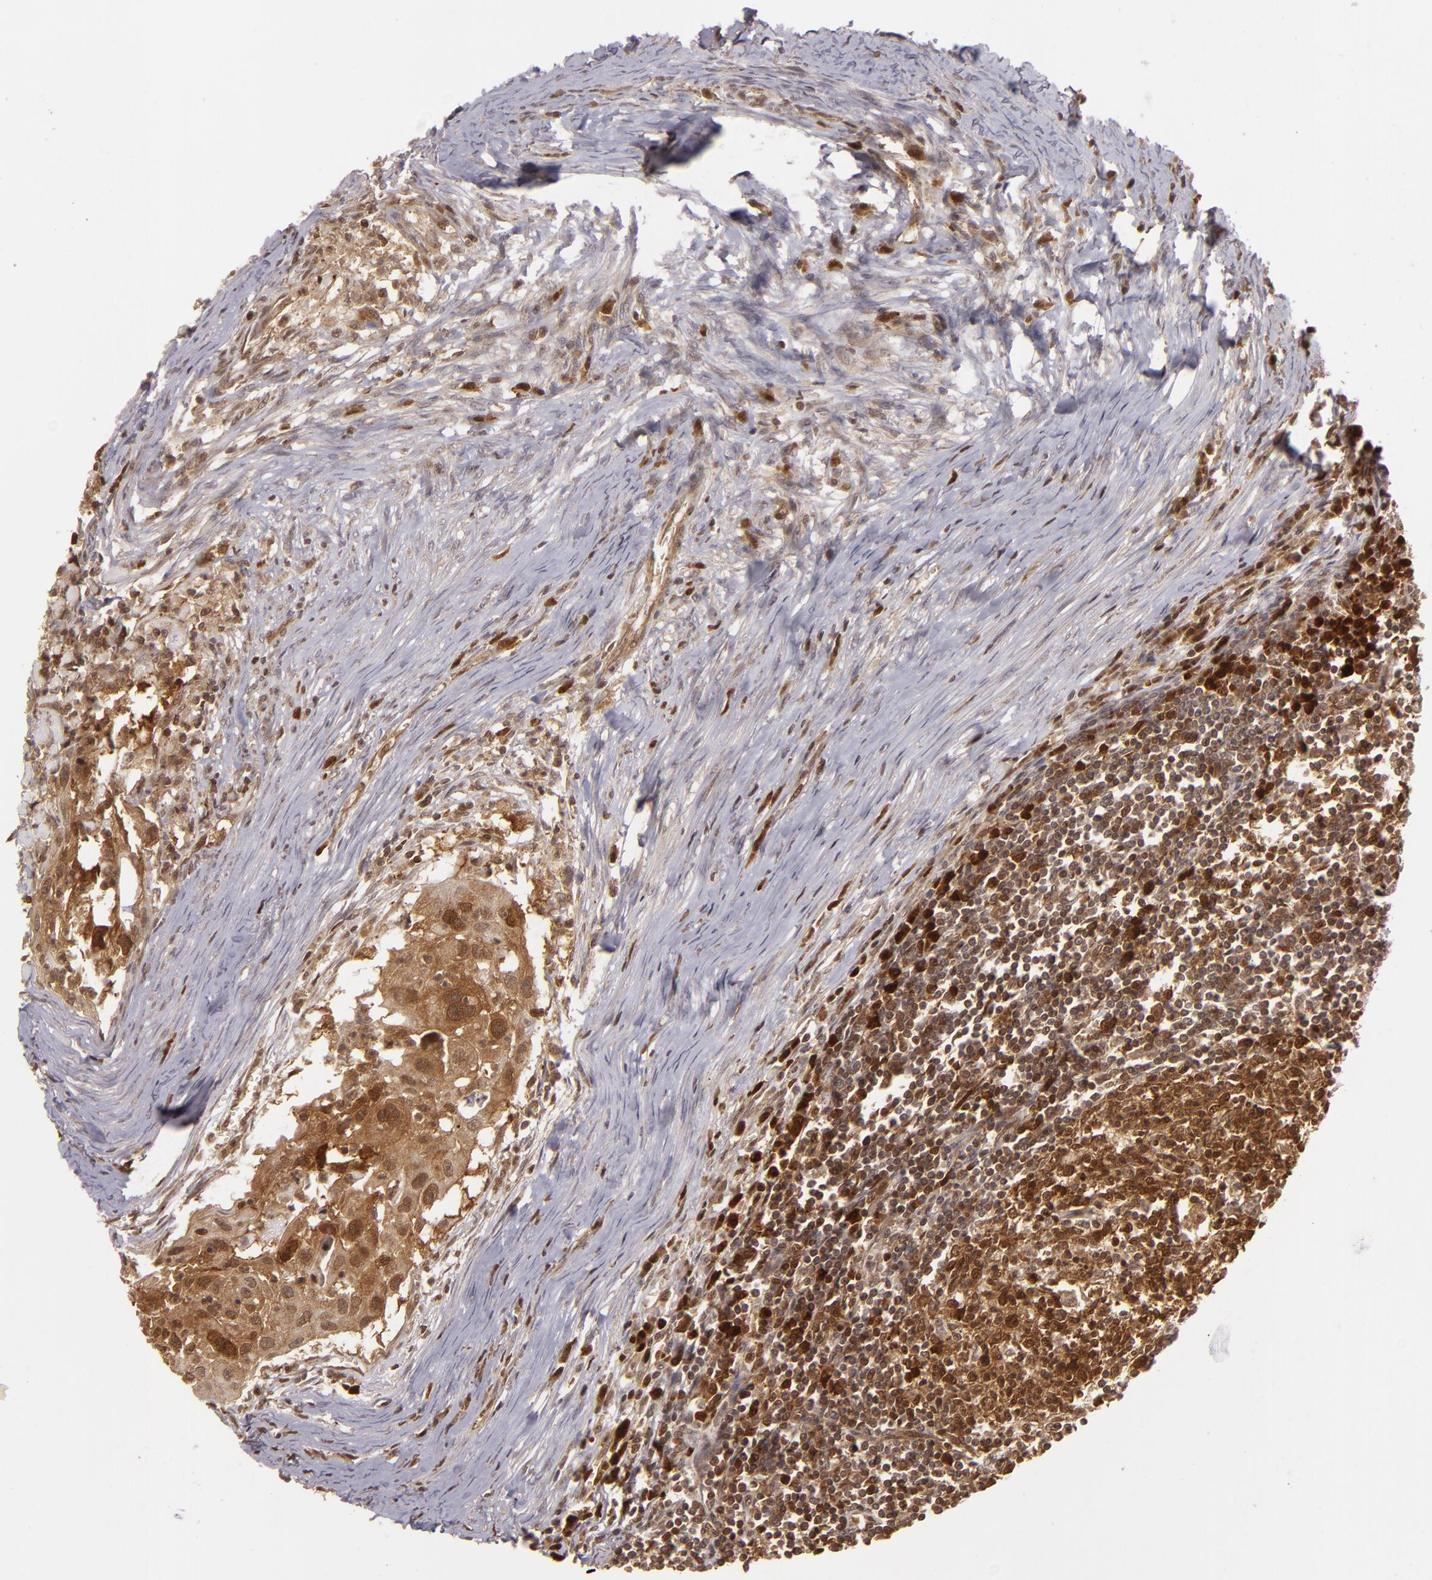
{"staining": {"intensity": "strong", "quantity": ">75%", "location": "cytoplasmic/membranous,nuclear"}, "tissue": "head and neck cancer", "cell_type": "Tumor cells", "image_type": "cancer", "snomed": [{"axis": "morphology", "description": "Squamous cell carcinoma, NOS"}, {"axis": "topography", "description": "Head-Neck"}], "caption": "Immunohistochemical staining of human squamous cell carcinoma (head and neck) exhibits high levels of strong cytoplasmic/membranous and nuclear expression in about >75% of tumor cells.", "gene": "ZBTB33", "patient": {"sex": "male", "age": 64}}